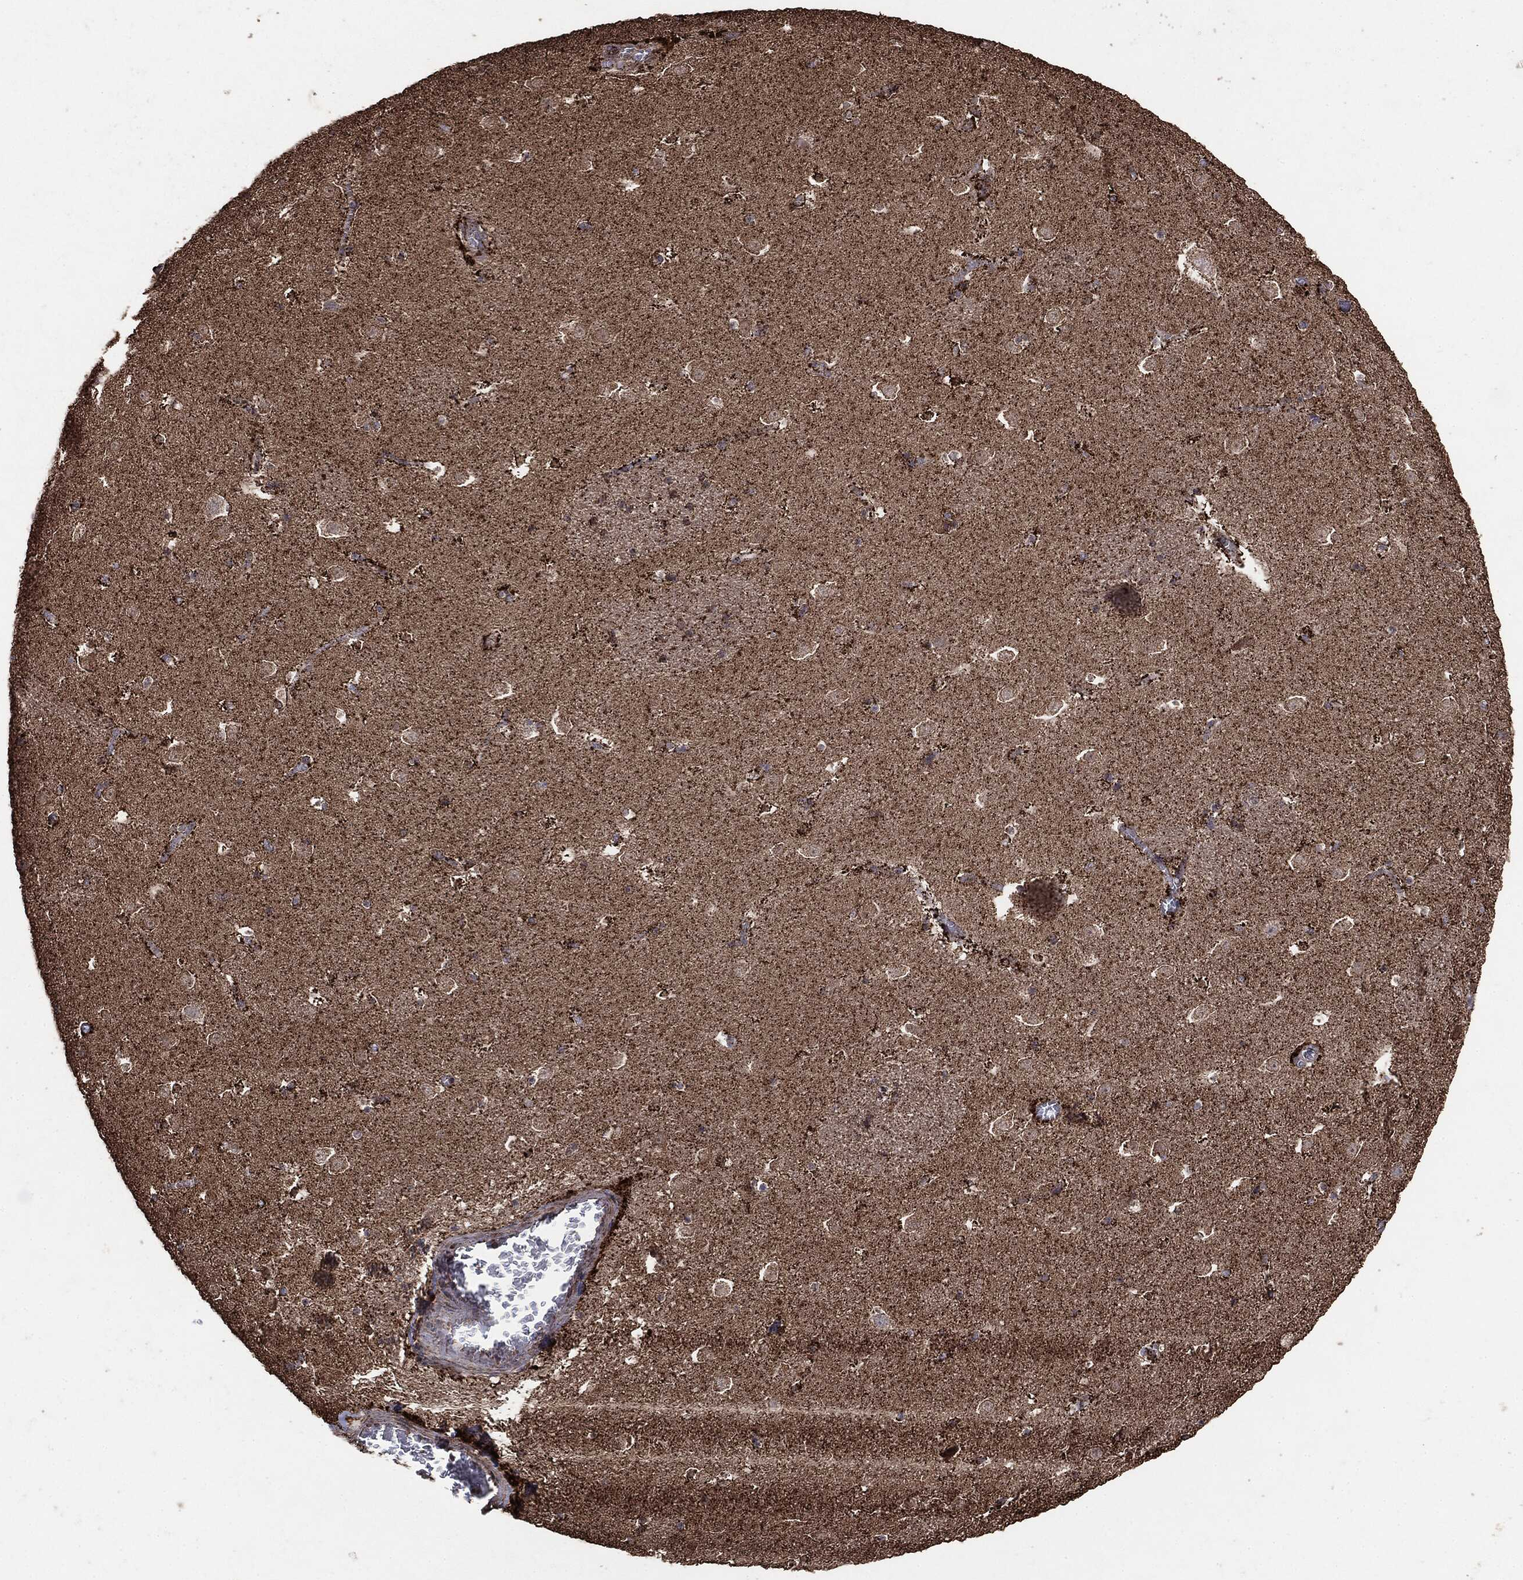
{"staining": {"intensity": "strong", "quantity": "<25%", "location": "cytoplasmic/membranous"}, "tissue": "caudate", "cell_type": "Glial cells", "image_type": "normal", "snomed": [{"axis": "morphology", "description": "Normal tissue, NOS"}, {"axis": "topography", "description": "Lateral ventricle wall"}], "caption": "The photomicrograph demonstrates immunohistochemical staining of benign caudate. There is strong cytoplasmic/membranous staining is present in about <25% of glial cells.", "gene": "MTOR", "patient": {"sex": "female", "age": 42}}